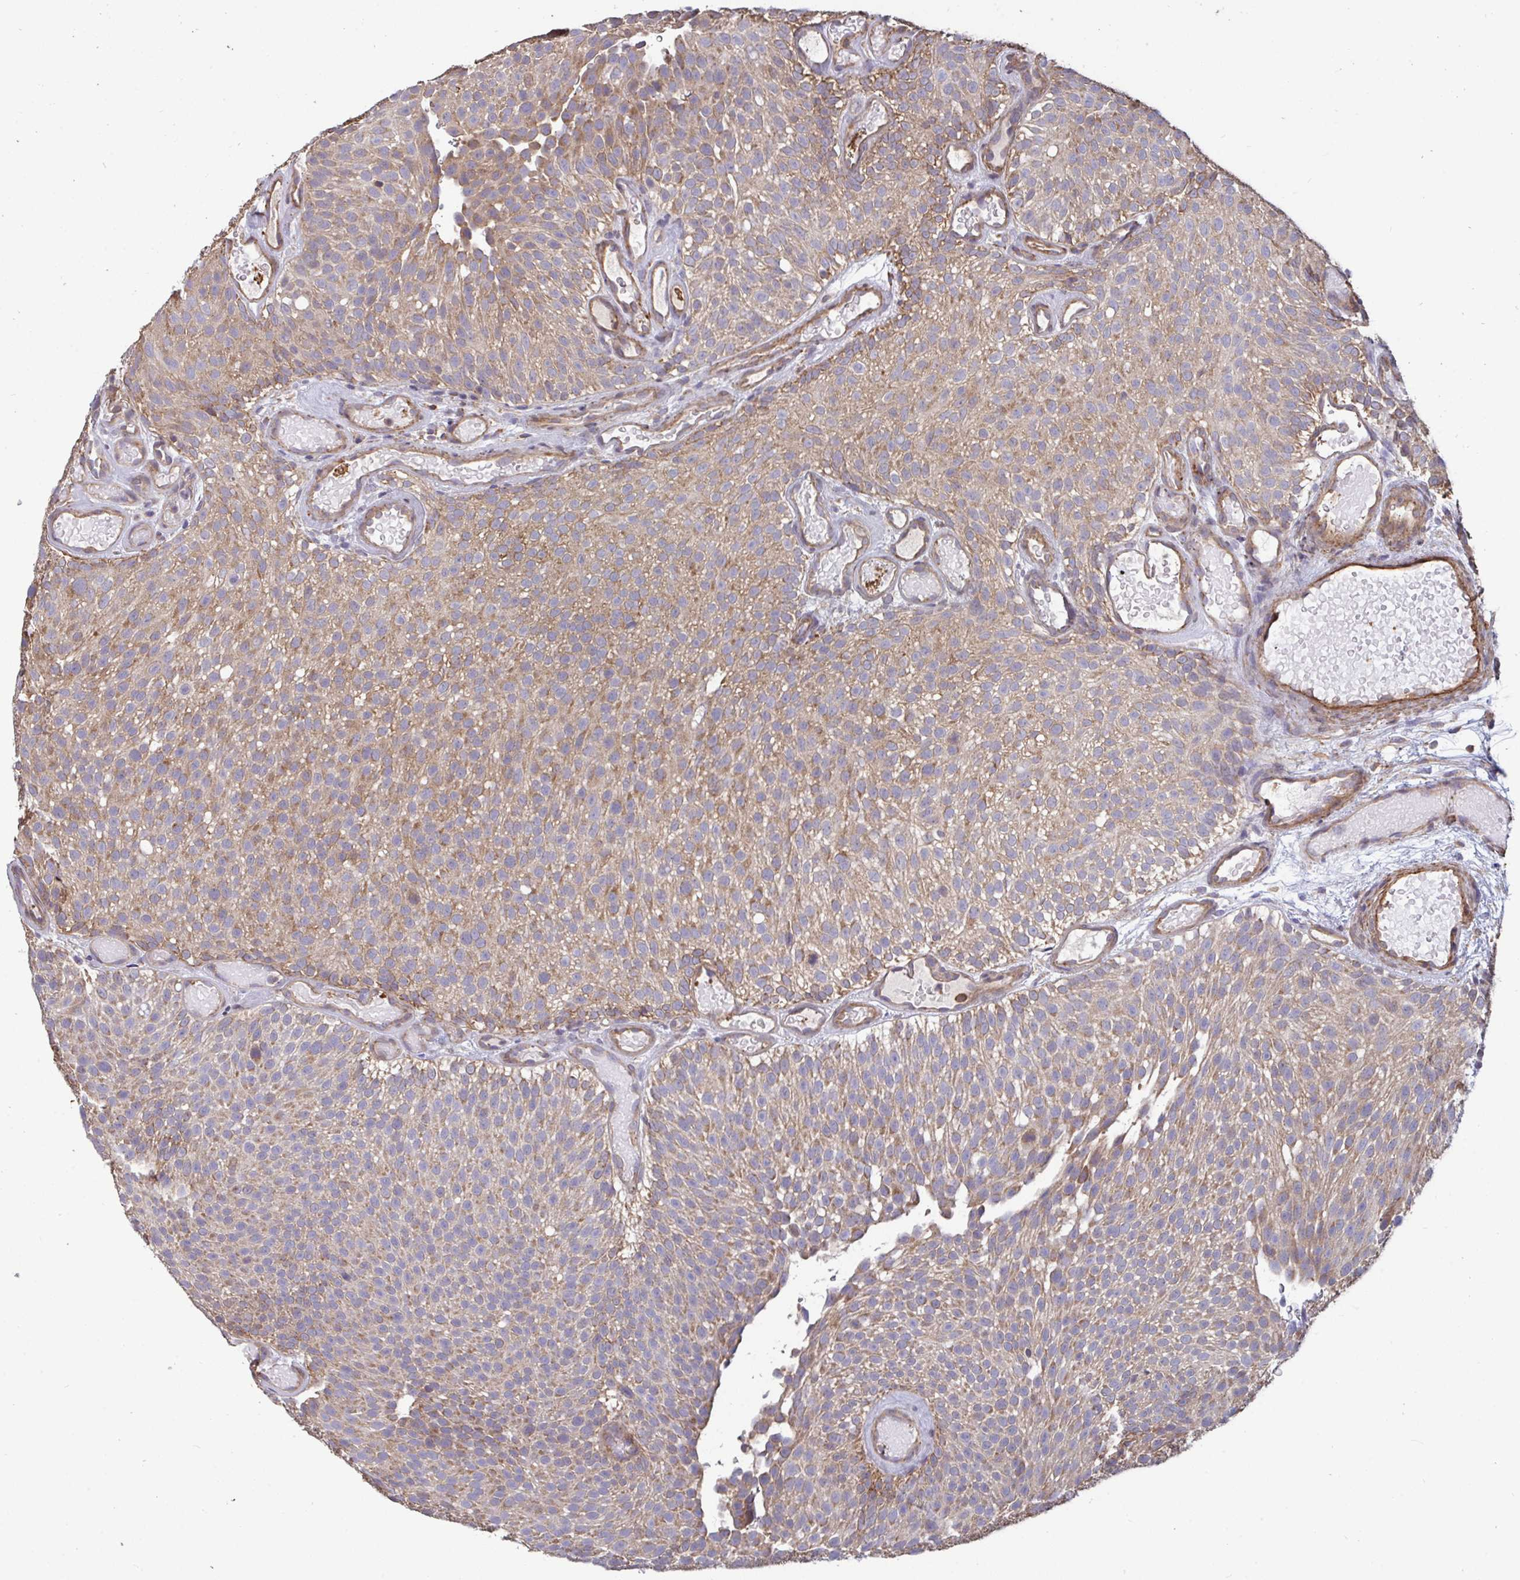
{"staining": {"intensity": "weak", "quantity": ">75%", "location": "cytoplasmic/membranous"}, "tissue": "urothelial cancer", "cell_type": "Tumor cells", "image_type": "cancer", "snomed": [{"axis": "morphology", "description": "Urothelial carcinoma, Low grade"}, {"axis": "topography", "description": "Urinary bladder"}], "caption": "Urothelial cancer stained for a protein (brown) displays weak cytoplasmic/membranous positive positivity in about >75% of tumor cells.", "gene": "ISCU", "patient": {"sex": "male", "age": 78}}